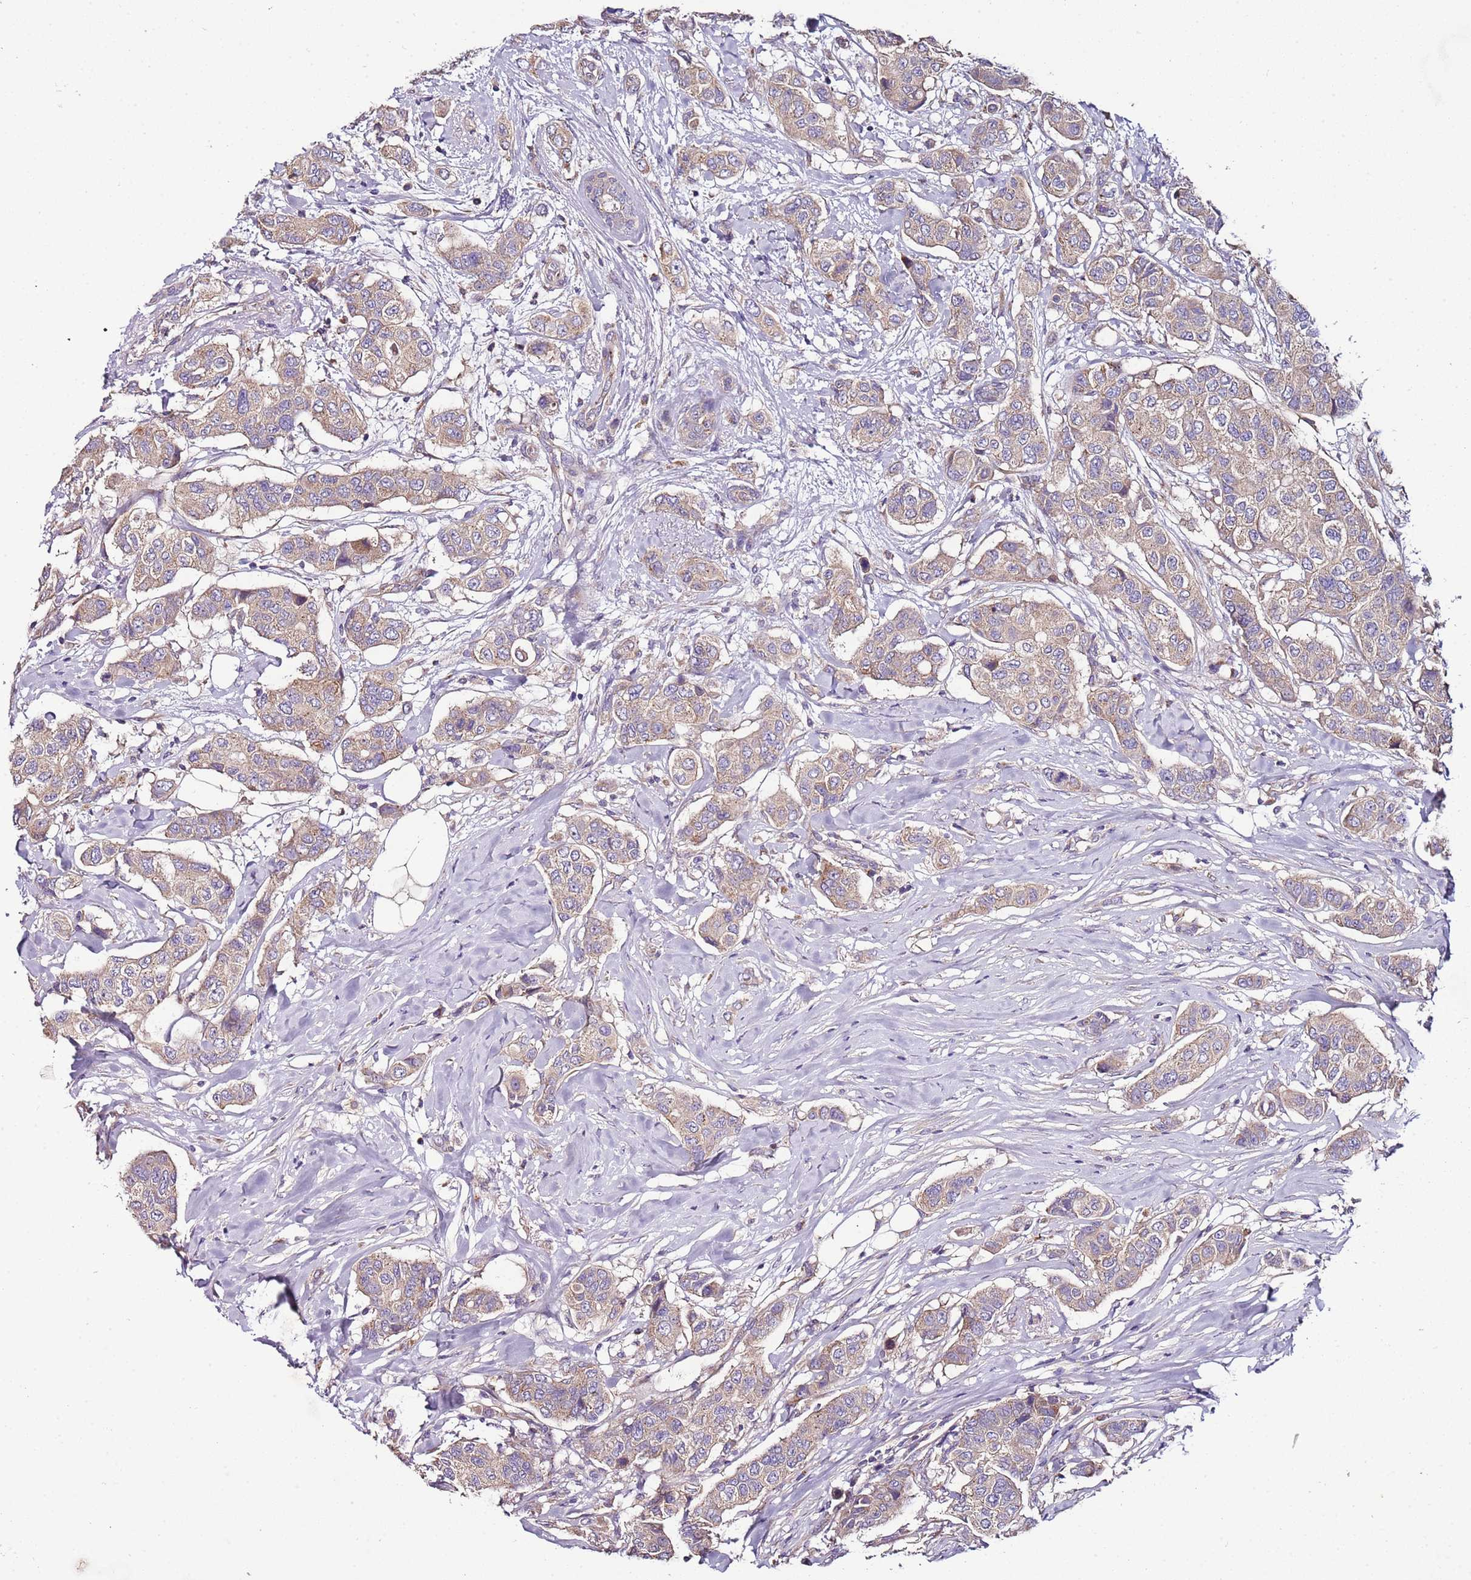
{"staining": {"intensity": "weak", "quantity": ">75%", "location": "cytoplasmic/membranous"}, "tissue": "breast cancer", "cell_type": "Tumor cells", "image_type": "cancer", "snomed": [{"axis": "morphology", "description": "Lobular carcinoma"}, {"axis": "topography", "description": "Breast"}], "caption": "Breast lobular carcinoma stained with immunohistochemistry reveals weak cytoplasmic/membranous expression in about >75% of tumor cells.", "gene": "FAM20A", "patient": {"sex": "female", "age": 51}}